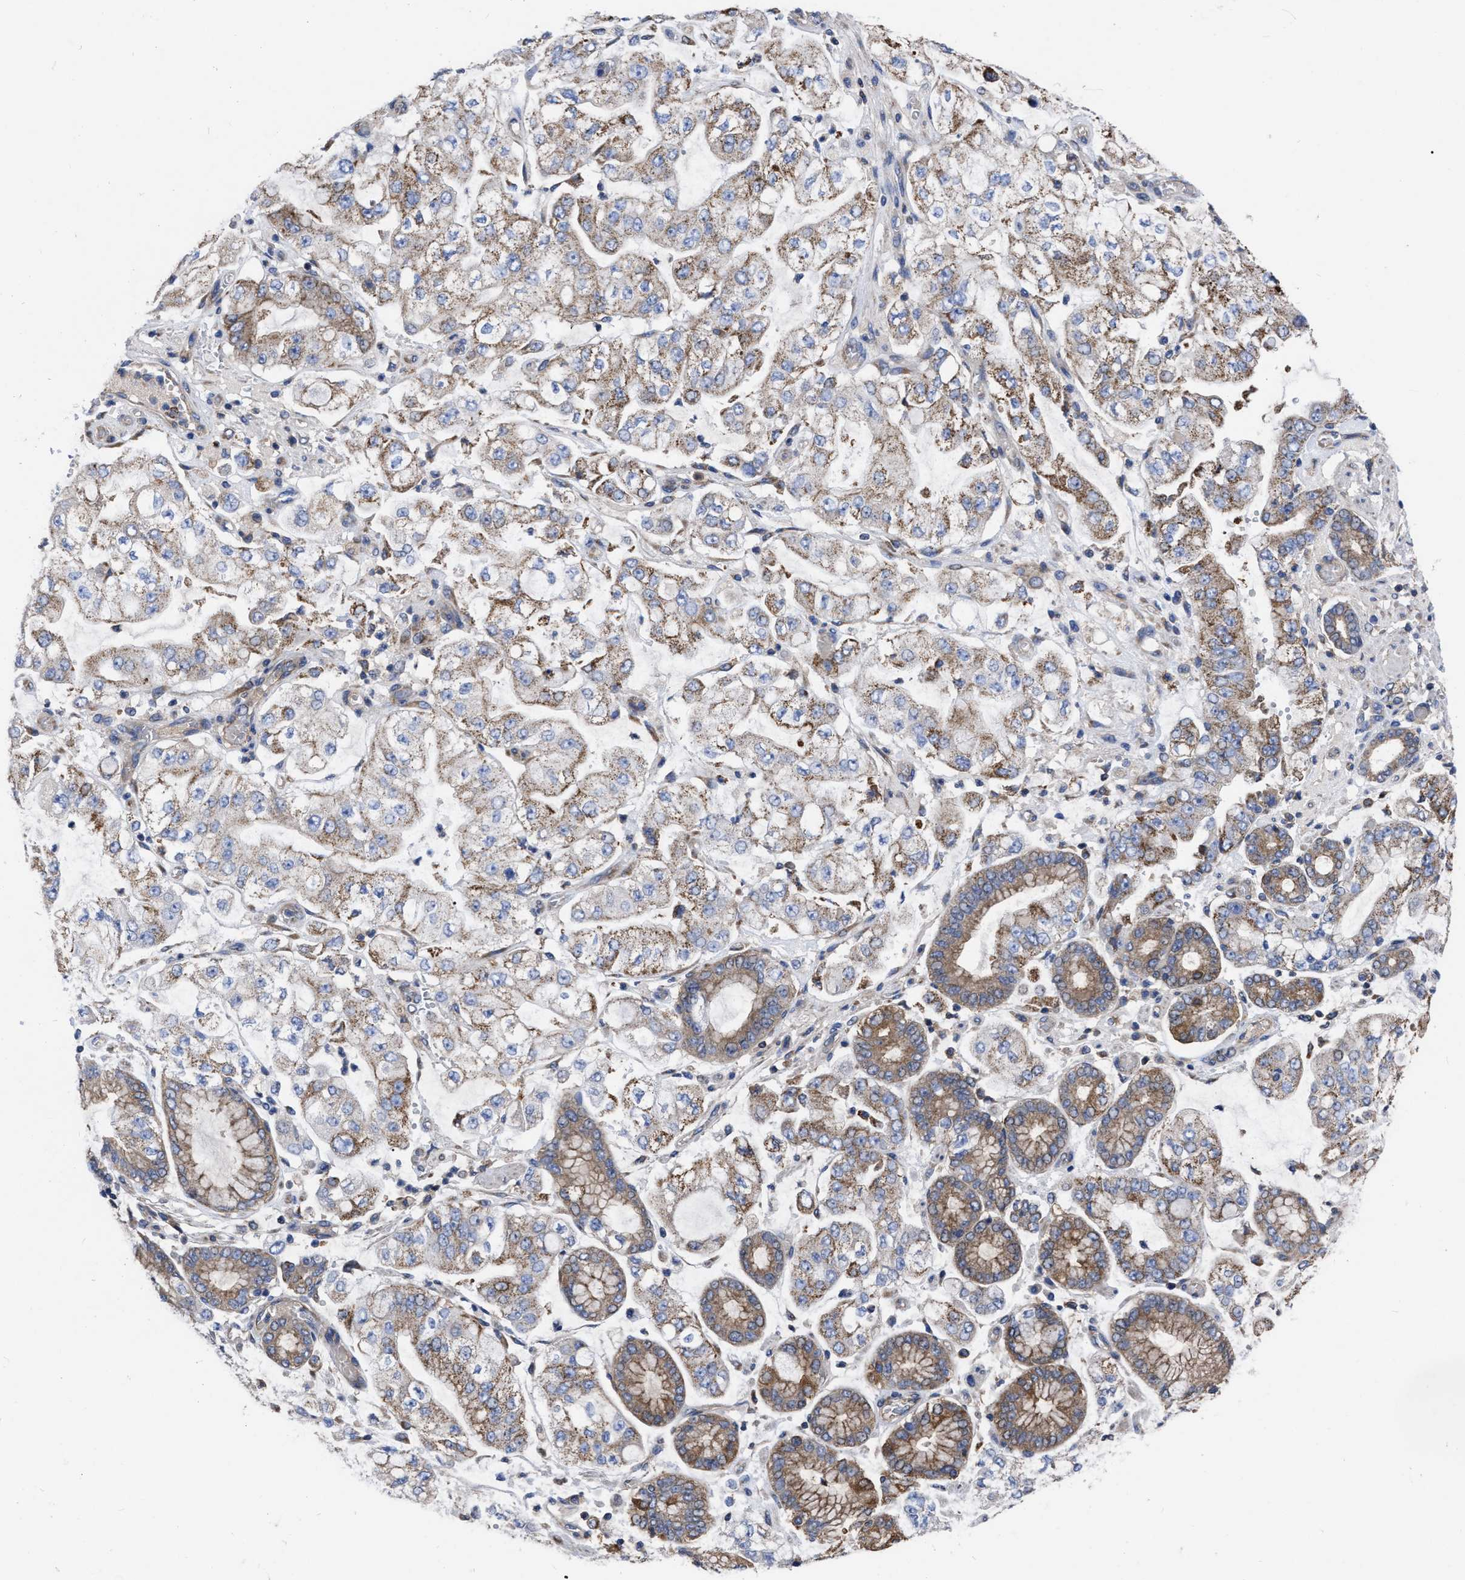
{"staining": {"intensity": "moderate", "quantity": ">75%", "location": "cytoplasmic/membranous"}, "tissue": "stomach cancer", "cell_type": "Tumor cells", "image_type": "cancer", "snomed": [{"axis": "morphology", "description": "Adenocarcinoma, NOS"}, {"axis": "topography", "description": "Stomach"}], "caption": "Immunohistochemistry (IHC) histopathology image of neoplastic tissue: stomach cancer stained using IHC exhibits medium levels of moderate protein expression localized specifically in the cytoplasmic/membranous of tumor cells, appearing as a cytoplasmic/membranous brown color.", "gene": "CDKN2C", "patient": {"sex": "male", "age": 76}}